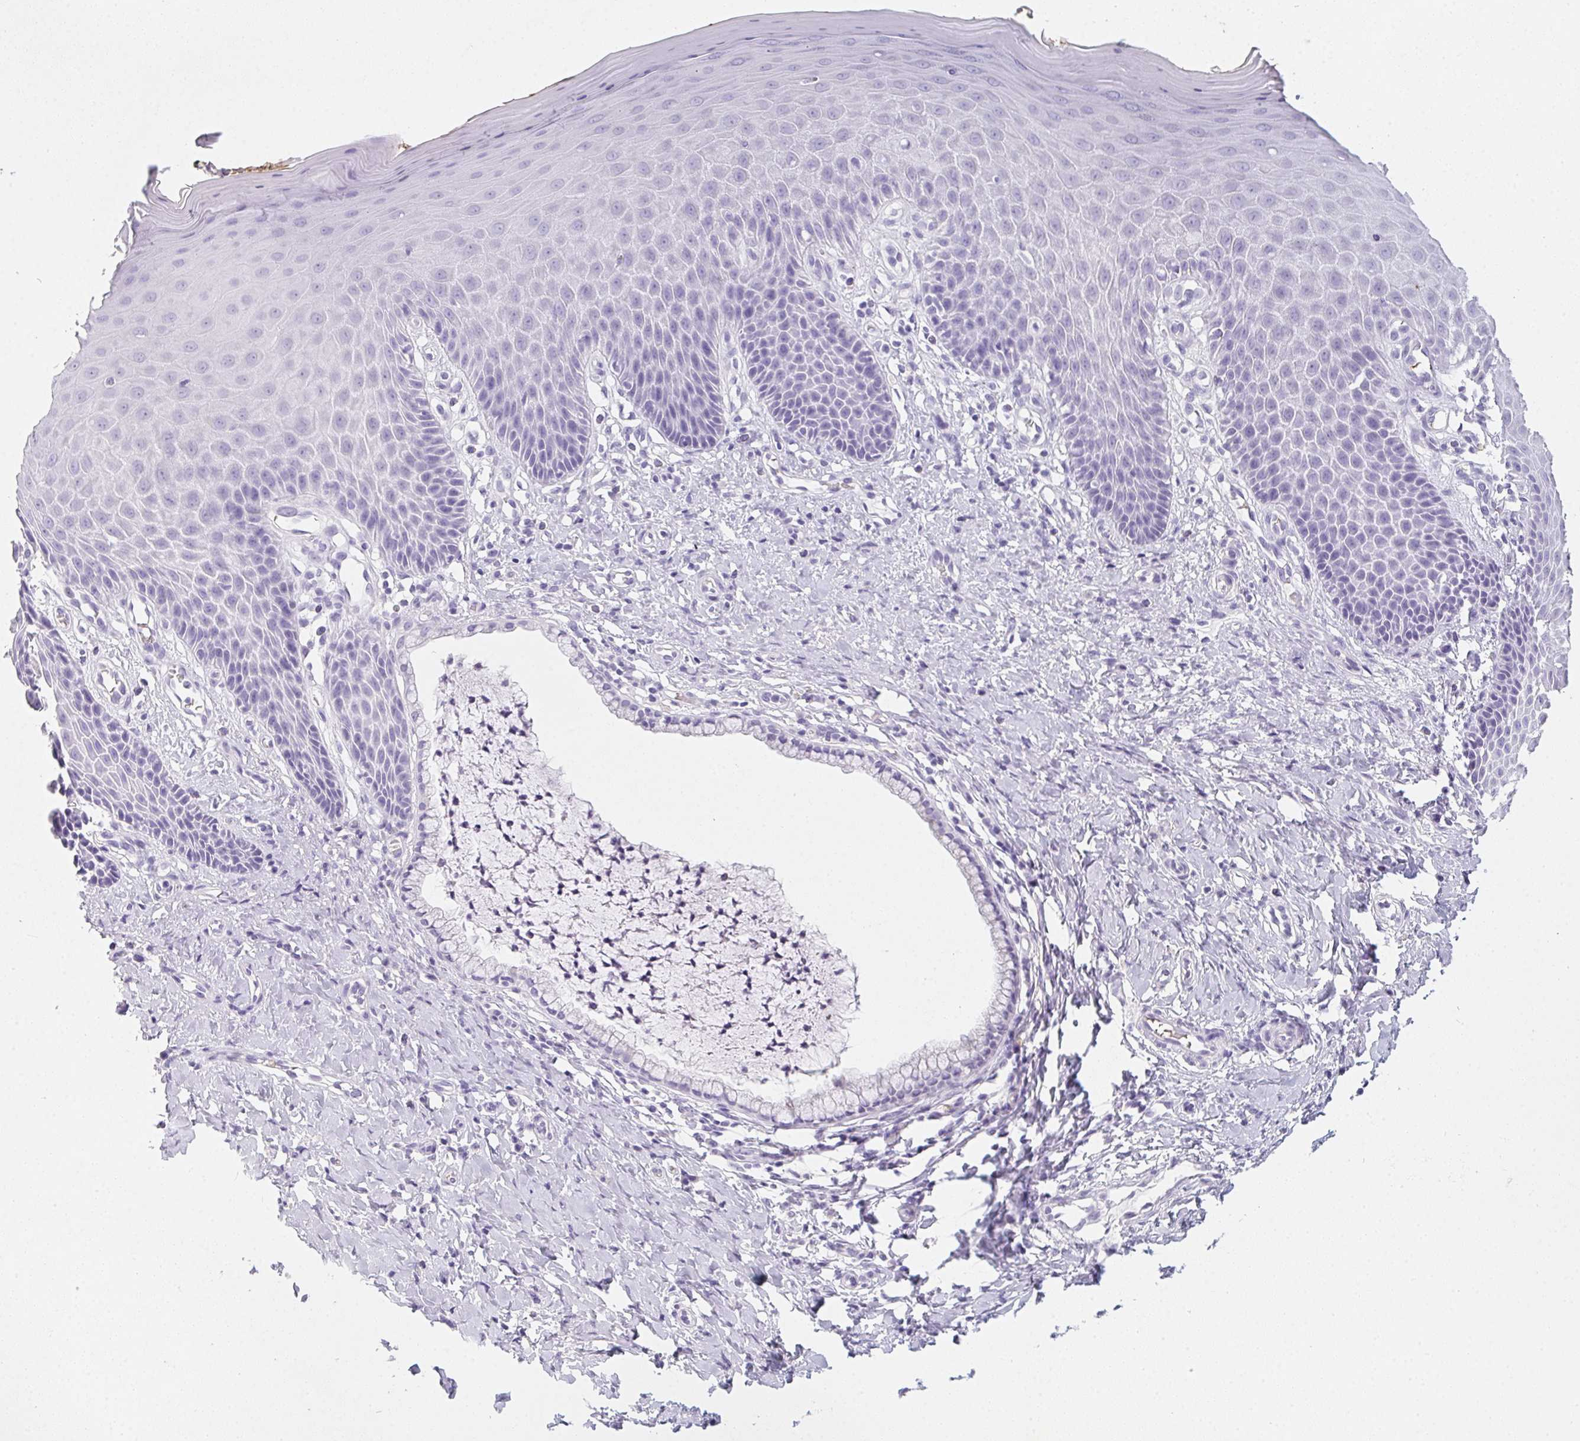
{"staining": {"intensity": "negative", "quantity": "none", "location": "none"}, "tissue": "vagina", "cell_type": "Squamous epithelial cells", "image_type": "normal", "snomed": [{"axis": "morphology", "description": "Normal tissue, NOS"}, {"axis": "topography", "description": "Vagina"}], "caption": "High magnification brightfield microscopy of benign vagina stained with DAB (3,3'-diaminobenzidine) (brown) and counterstained with hematoxylin (blue): squamous epithelial cells show no significant staining. (DAB (3,3'-diaminobenzidine) IHC visualized using brightfield microscopy, high magnification).", "gene": "DCD", "patient": {"sex": "female", "age": 83}}